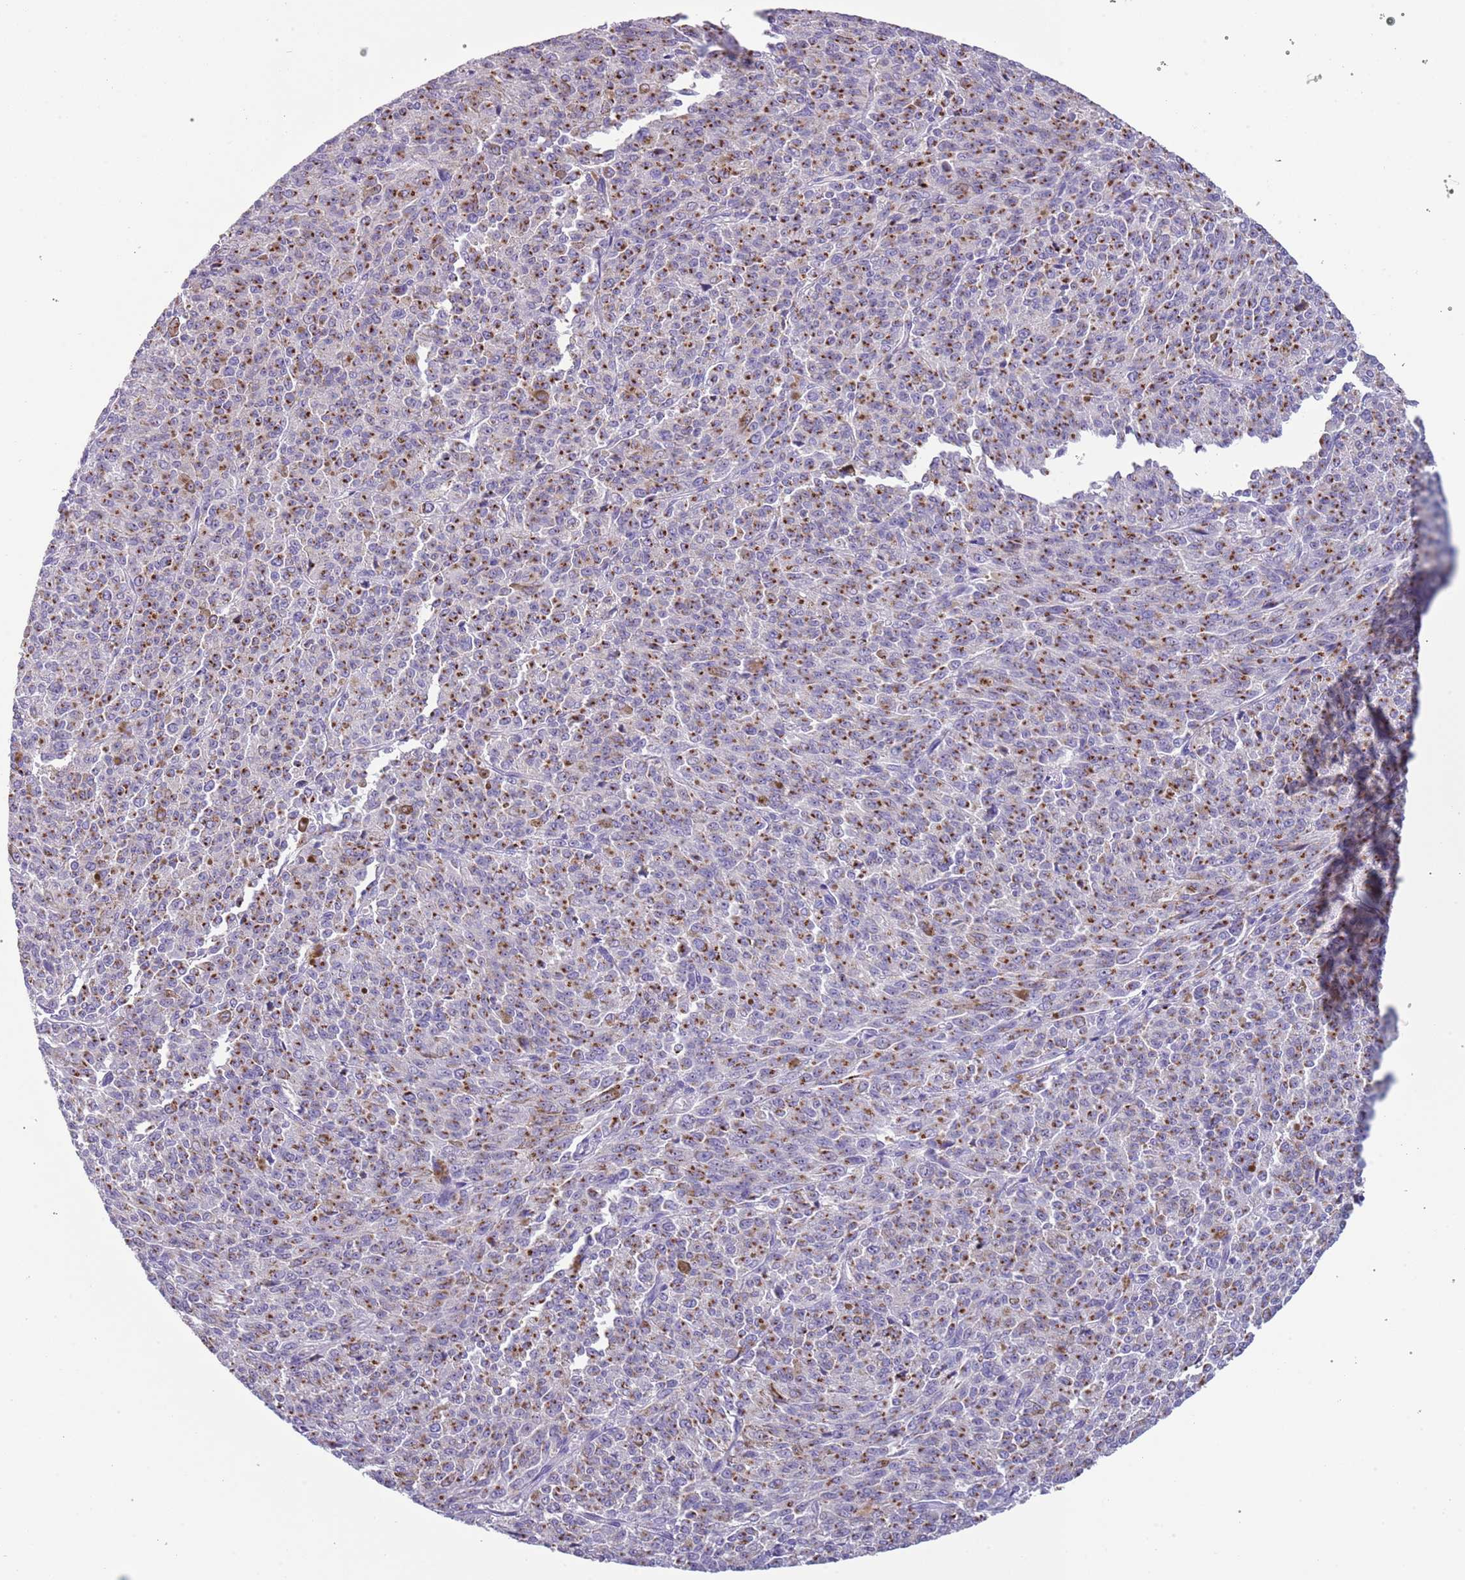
{"staining": {"intensity": "strong", "quantity": "25%-75%", "location": "cytoplasmic/membranous"}, "tissue": "melanoma", "cell_type": "Tumor cells", "image_type": "cancer", "snomed": [{"axis": "morphology", "description": "Malignant melanoma, NOS"}, {"axis": "topography", "description": "Skin"}], "caption": "Immunohistochemistry of malignant melanoma exhibits high levels of strong cytoplasmic/membranous expression in about 25%-75% of tumor cells.", "gene": "NBPF6", "patient": {"sex": "female", "age": 52}}